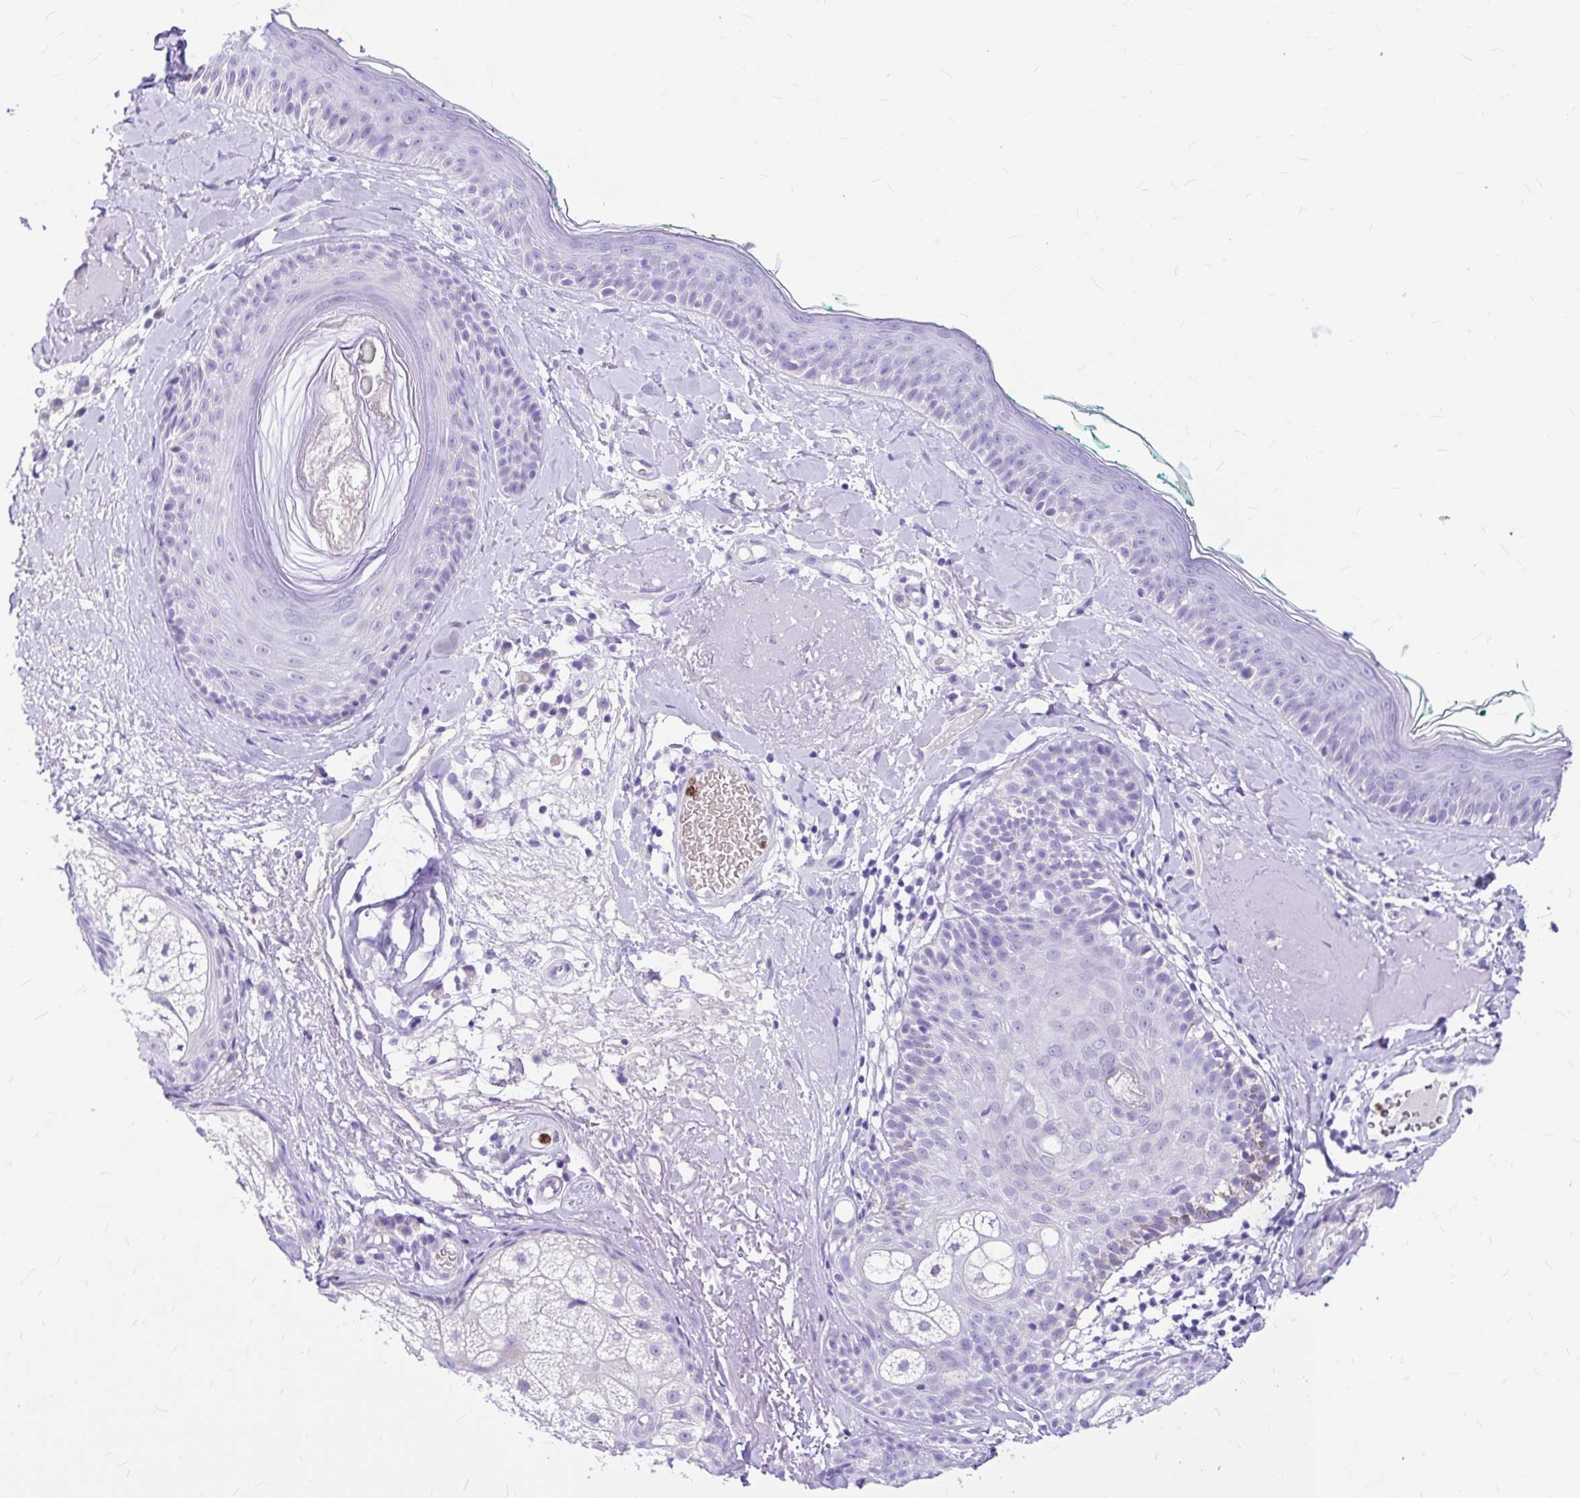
{"staining": {"intensity": "negative", "quantity": "none", "location": "none"}, "tissue": "skin", "cell_type": "Fibroblasts", "image_type": "normal", "snomed": [{"axis": "morphology", "description": "Normal tissue, NOS"}, {"axis": "topography", "description": "Skin"}], "caption": "Immunohistochemistry micrograph of benign skin stained for a protein (brown), which exhibits no expression in fibroblasts.", "gene": "CLEC1B", "patient": {"sex": "male", "age": 73}}